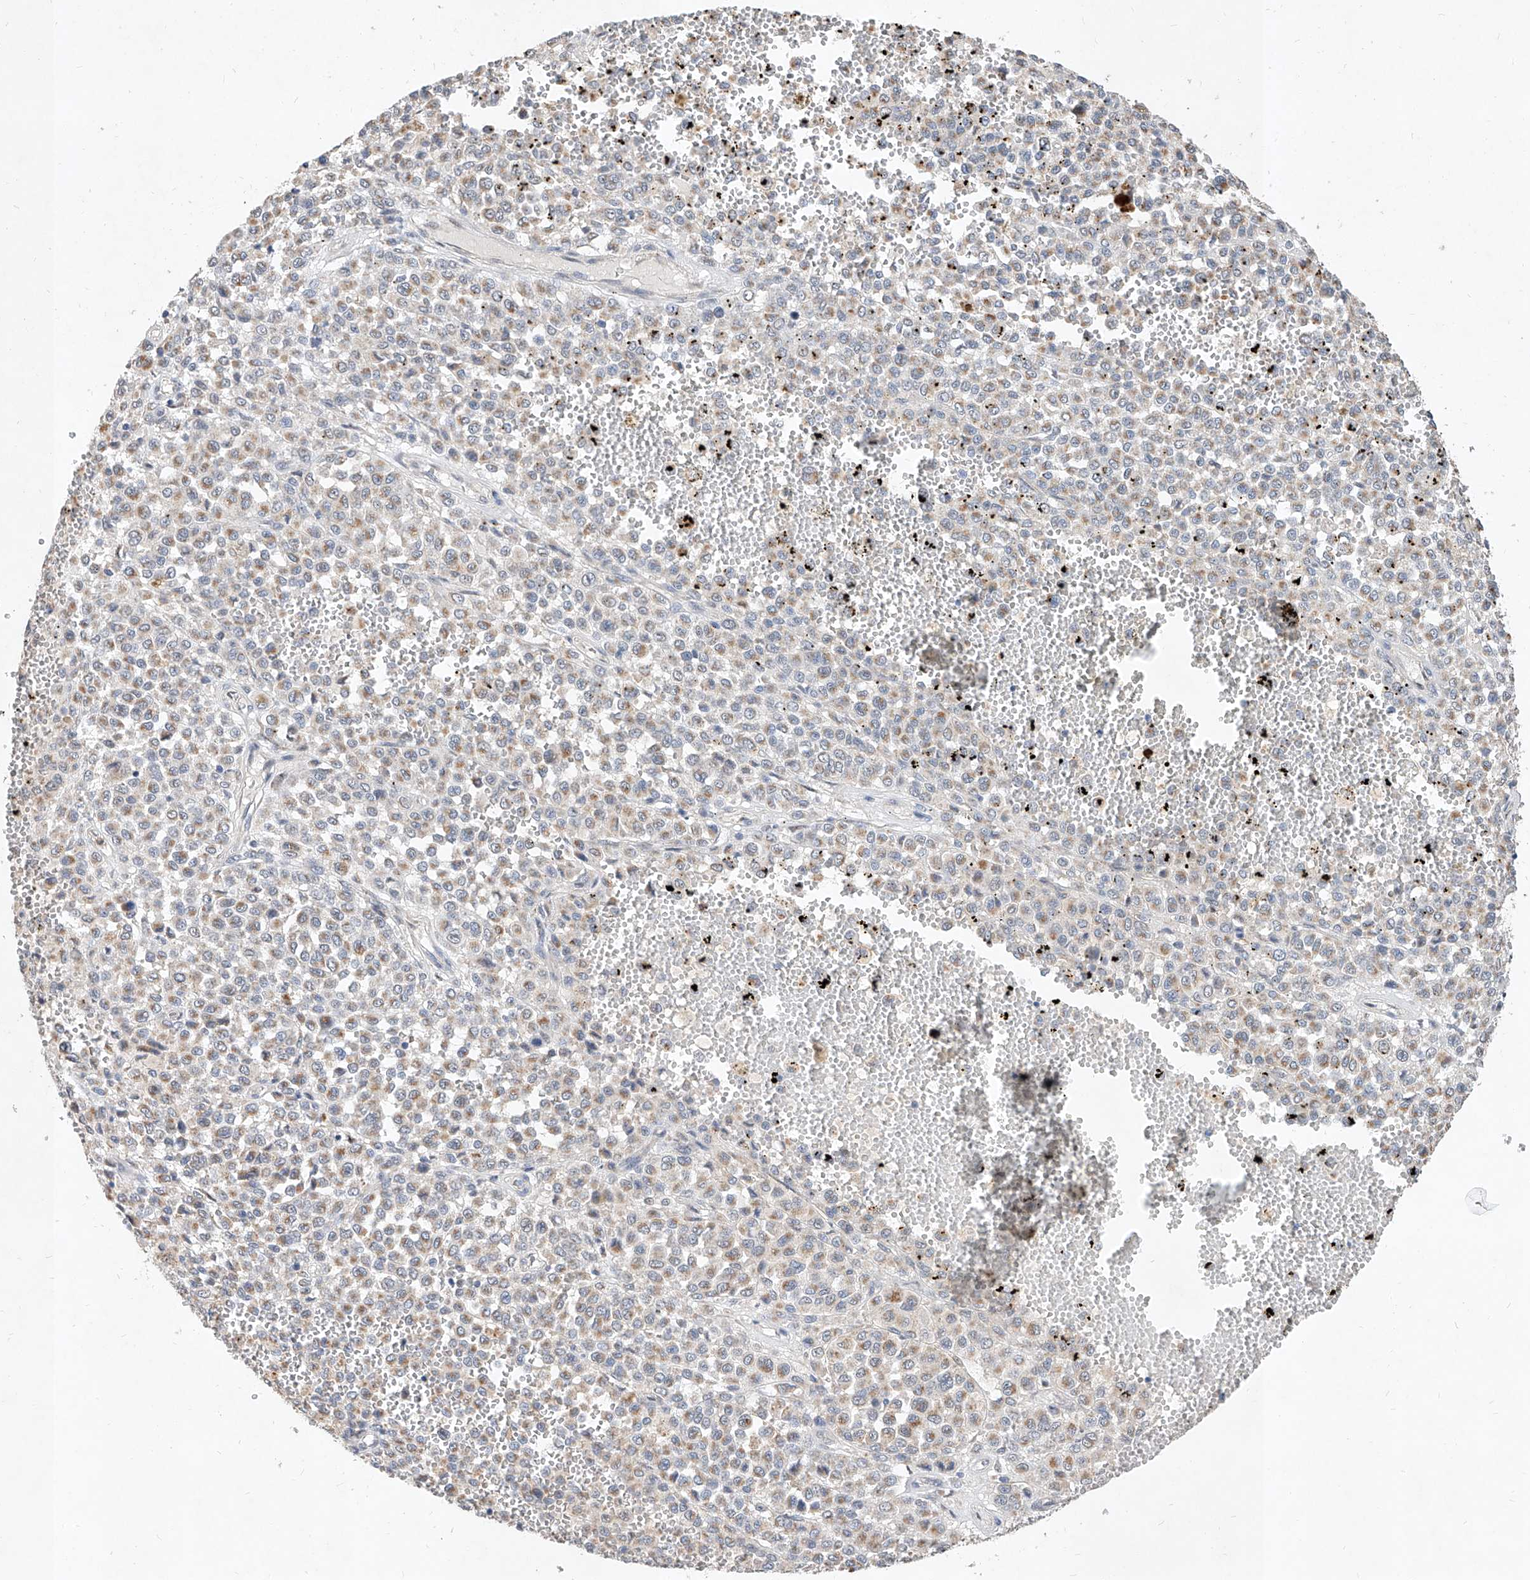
{"staining": {"intensity": "weak", "quantity": ">75%", "location": "cytoplasmic/membranous"}, "tissue": "melanoma", "cell_type": "Tumor cells", "image_type": "cancer", "snomed": [{"axis": "morphology", "description": "Malignant melanoma, Metastatic site"}, {"axis": "topography", "description": "Pancreas"}], "caption": "The immunohistochemical stain labels weak cytoplasmic/membranous staining in tumor cells of melanoma tissue.", "gene": "MFSD4B", "patient": {"sex": "female", "age": 30}}